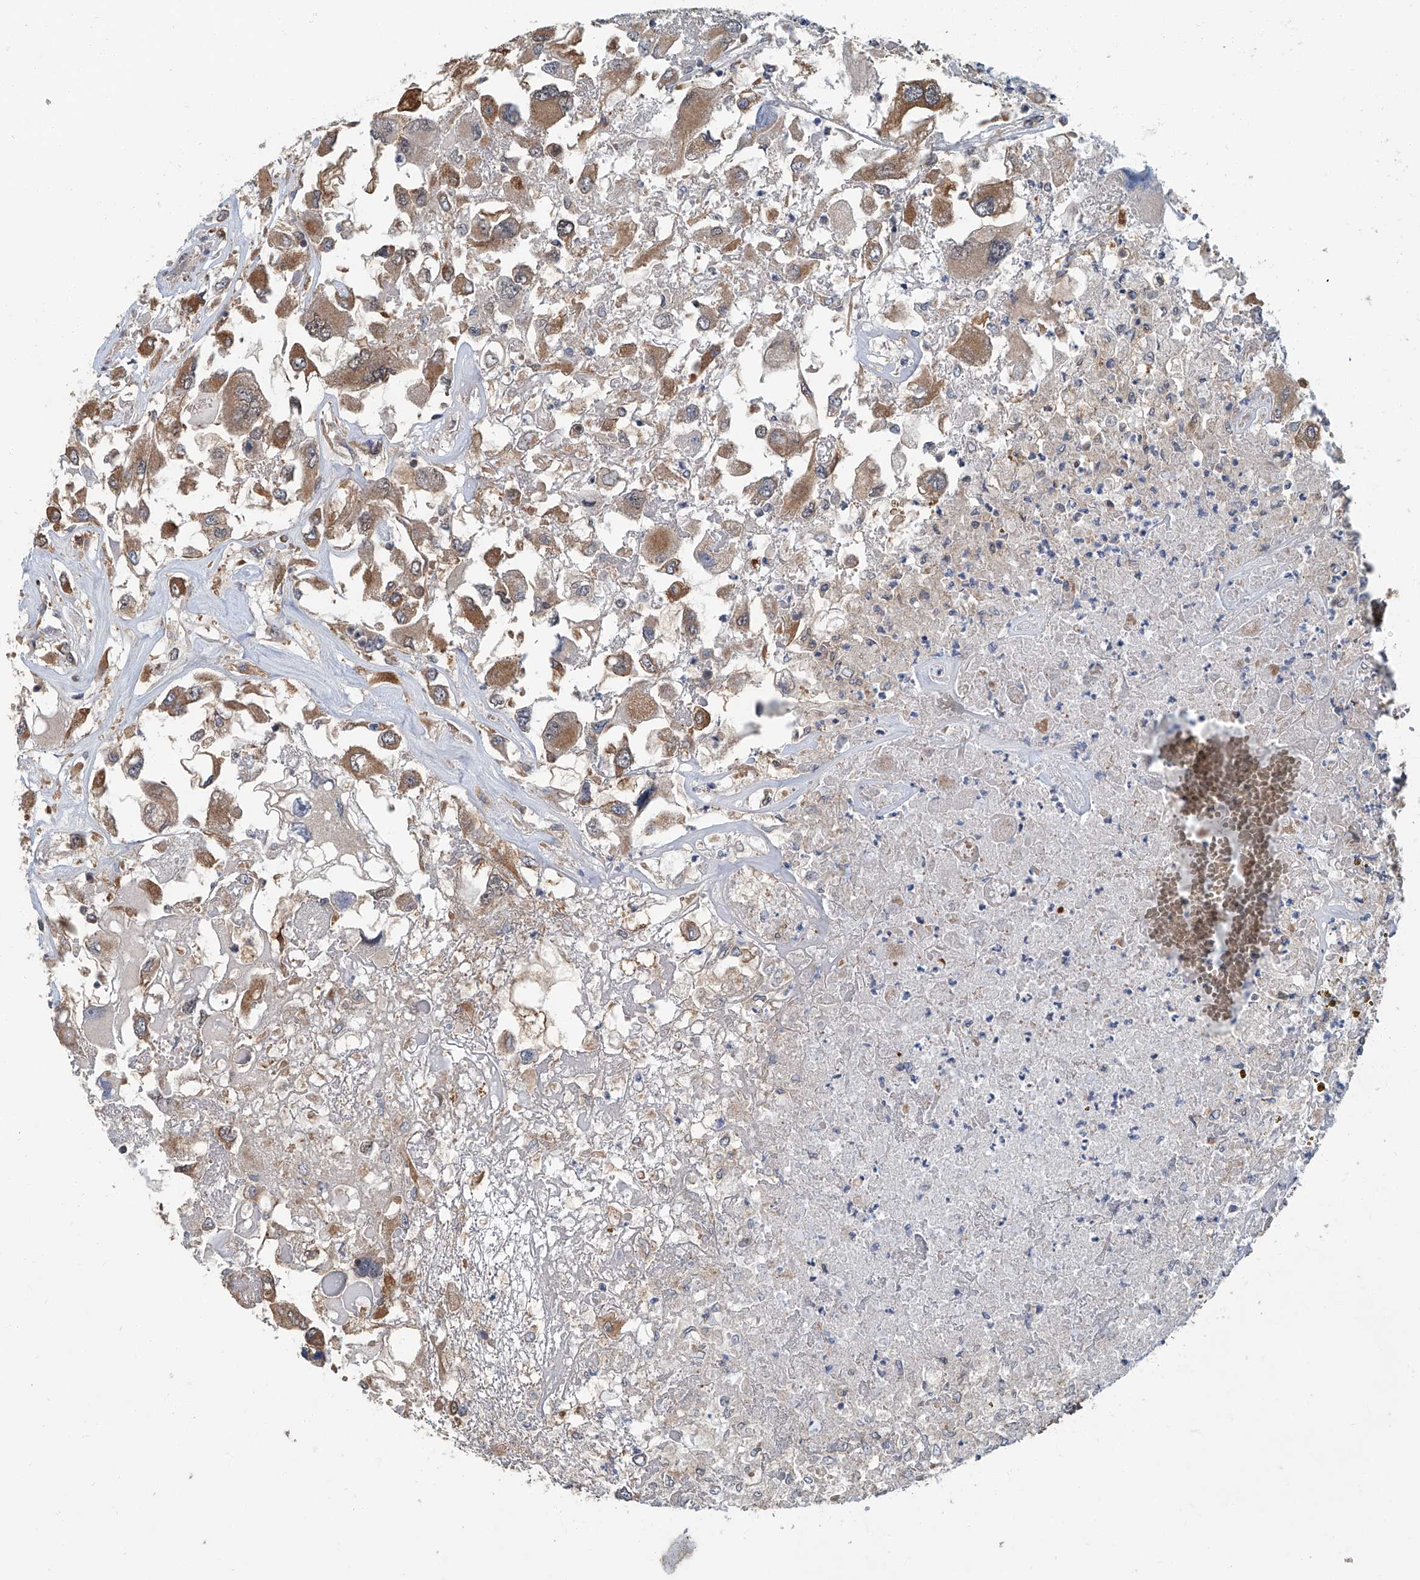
{"staining": {"intensity": "moderate", "quantity": ">75%", "location": "cytoplasmic/membranous"}, "tissue": "renal cancer", "cell_type": "Tumor cells", "image_type": "cancer", "snomed": [{"axis": "morphology", "description": "Adenocarcinoma, NOS"}, {"axis": "topography", "description": "Kidney"}], "caption": "The histopathology image shows staining of renal cancer (adenocarcinoma), revealing moderate cytoplasmic/membranous protein staining (brown color) within tumor cells.", "gene": "CLK1", "patient": {"sex": "female", "age": 52}}